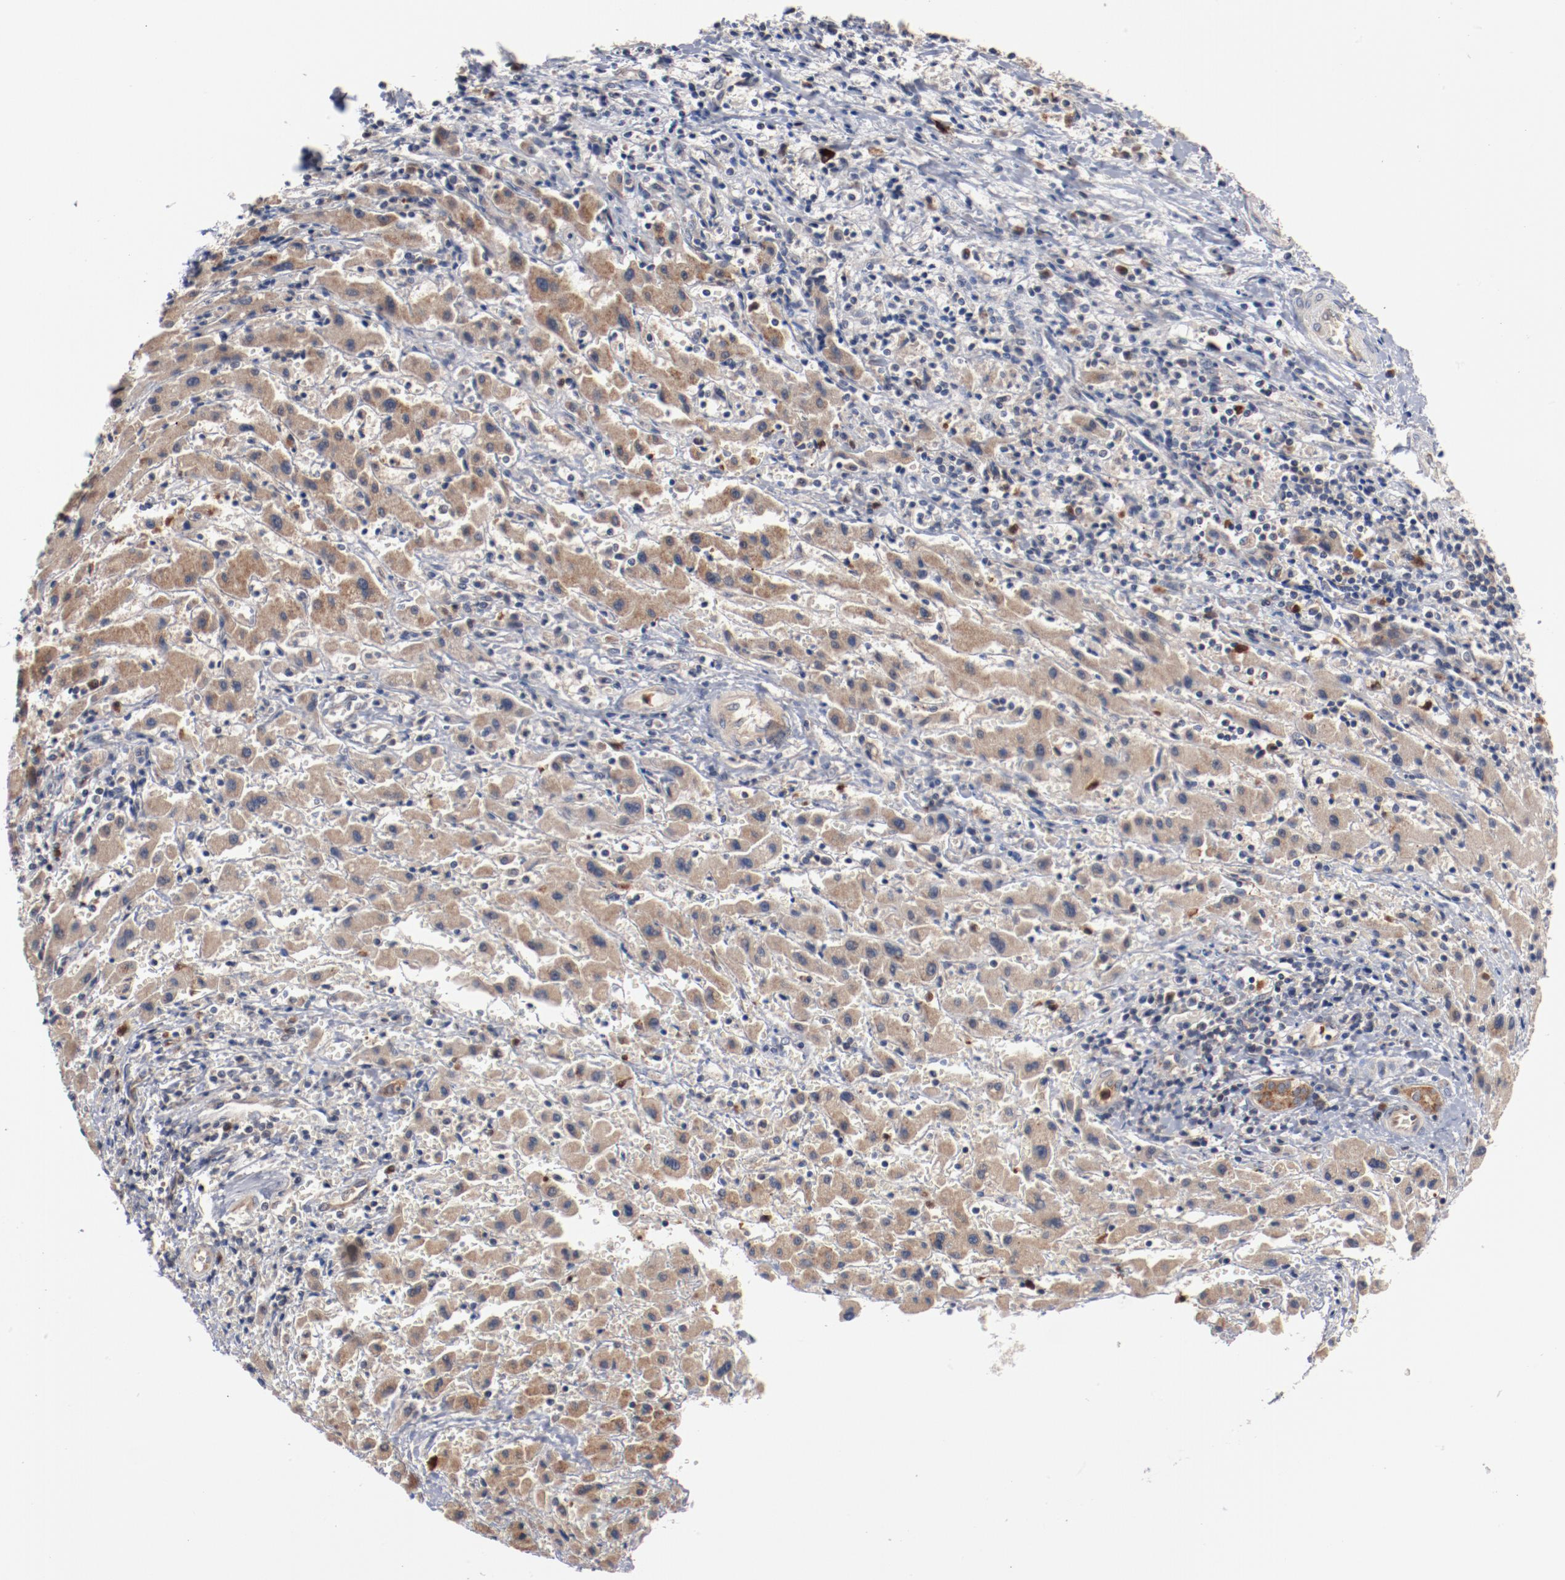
{"staining": {"intensity": "moderate", "quantity": ">75%", "location": "cytoplasmic/membranous"}, "tissue": "liver cancer", "cell_type": "Tumor cells", "image_type": "cancer", "snomed": [{"axis": "morphology", "description": "Cholangiocarcinoma"}, {"axis": "topography", "description": "Liver"}], "caption": "Moderate cytoplasmic/membranous expression is present in approximately >75% of tumor cells in cholangiocarcinoma (liver).", "gene": "RNASE11", "patient": {"sex": "male", "age": 57}}